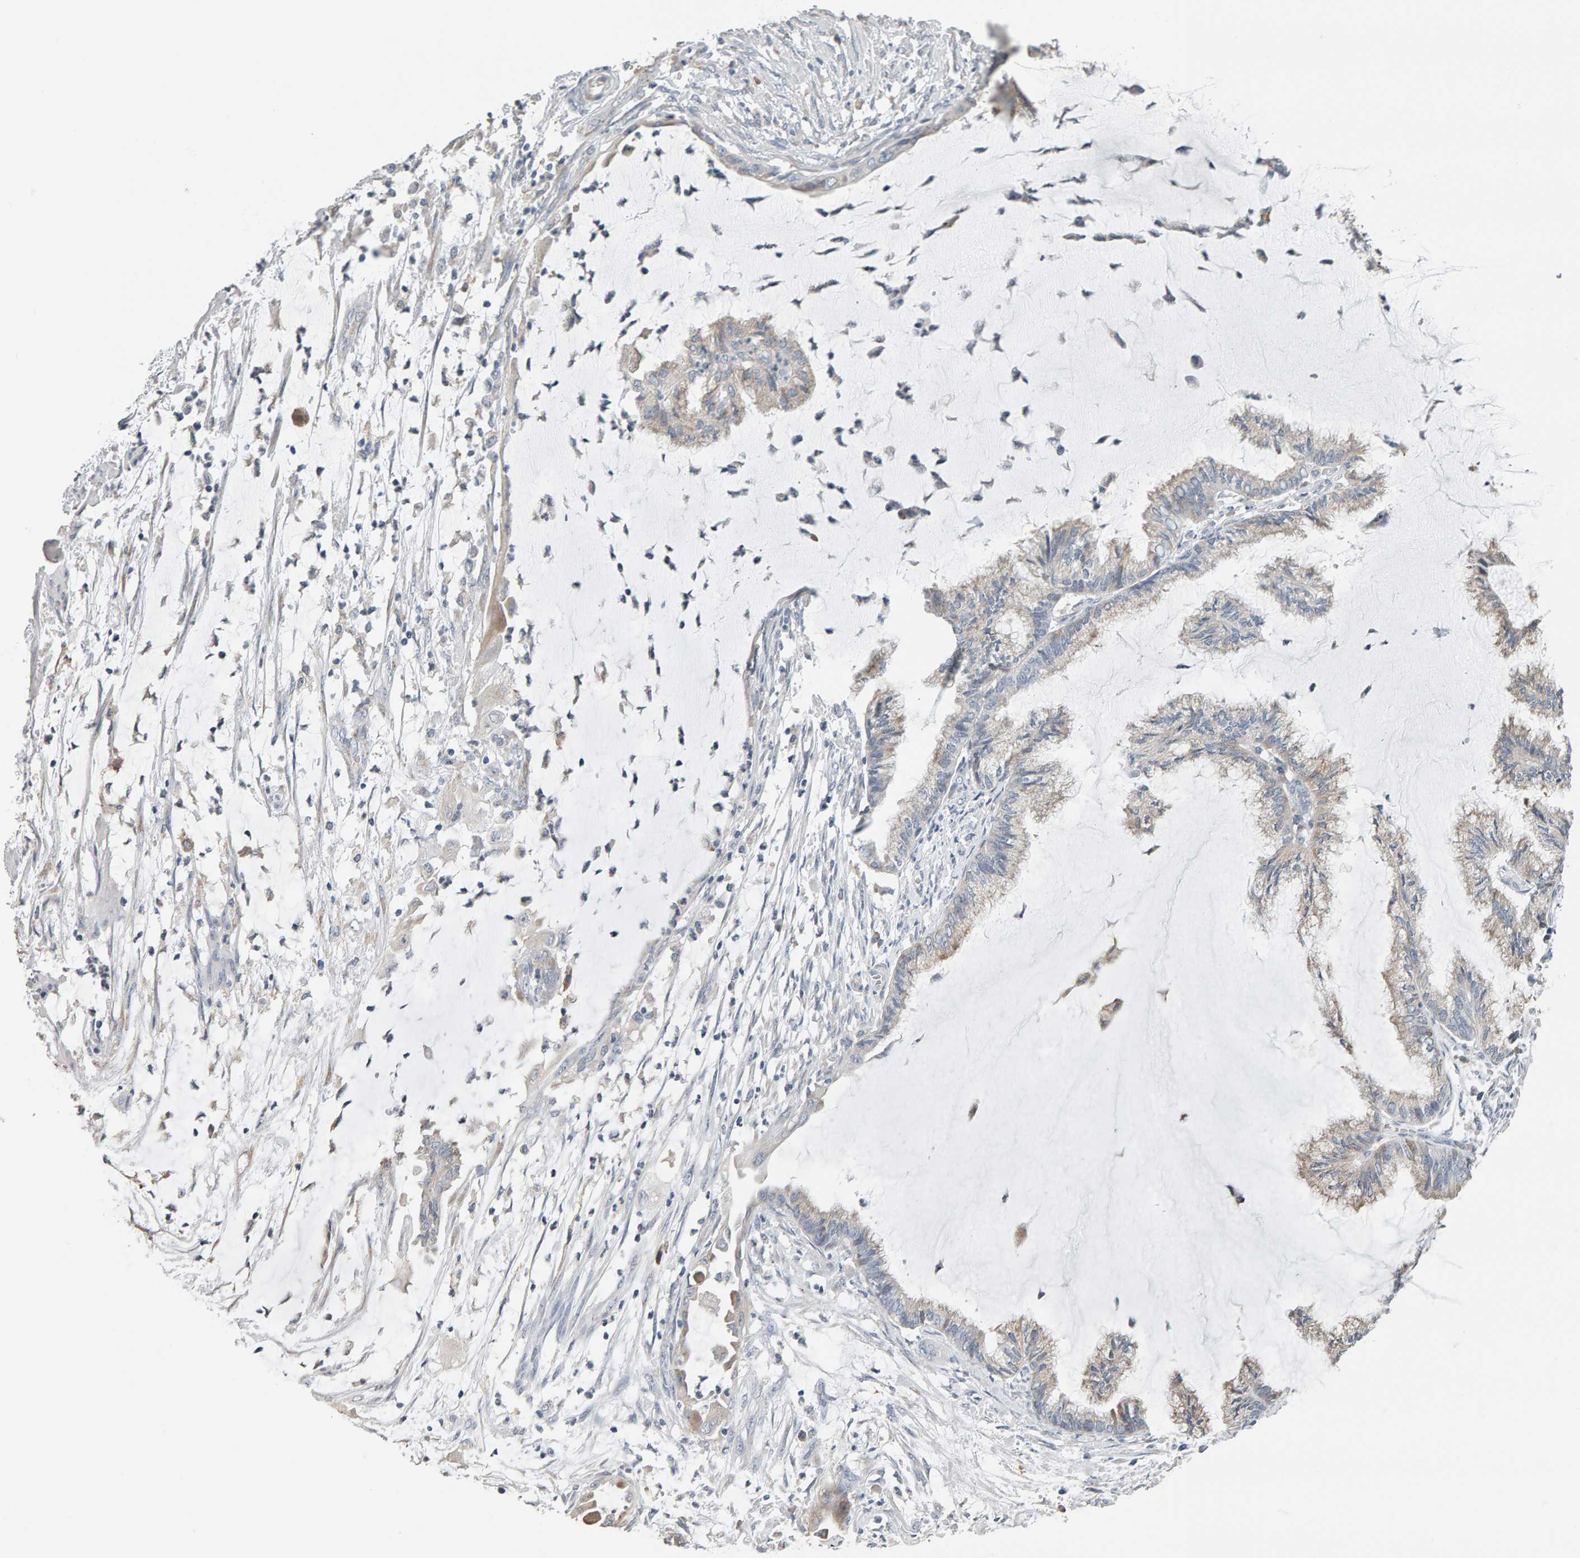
{"staining": {"intensity": "weak", "quantity": "<25%", "location": "cytoplasmic/membranous"}, "tissue": "endometrial cancer", "cell_type": "Tumor cells", "image_type": "cancer", "snomed": [{"axis": "morphology", "description": "Adenocarcinoma, NOS"}, {"axis": "topography", "description": "Endometrium"}], "caption": "DAB (3,3'-diaminobenzidine) immunohistochemical staining of endometrial adenocarcinoma shows no significant positivity in tumor cells.", "gene": "ADHFE1", "patient": {"sex": "female", "age": 86}}